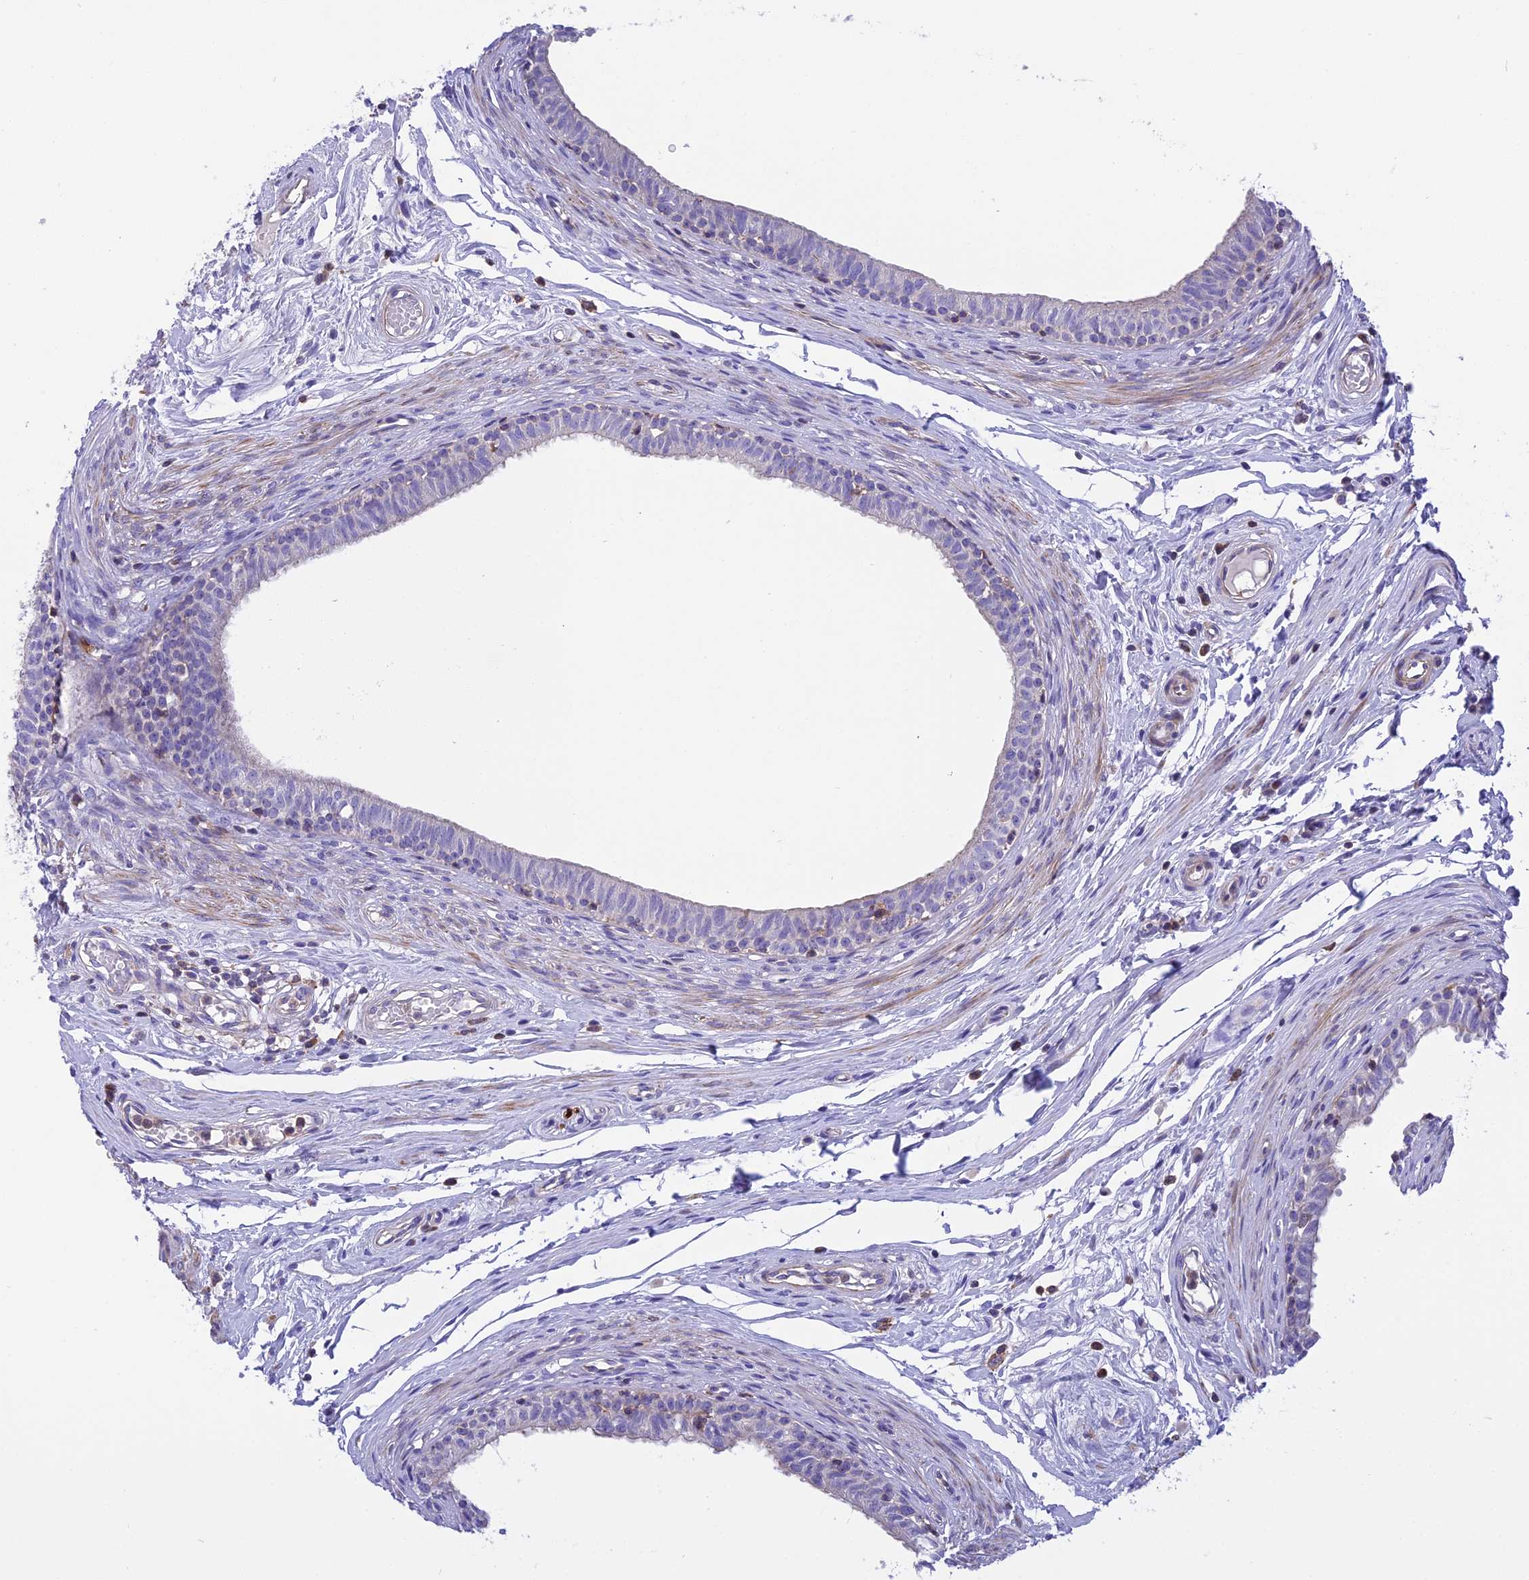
{"staining": {"intensity": "negative", "quantity": "none", "location": "none"}, "tissue": "epididymis", "cell_type": "Glandular cells", "image_type": "normal", "snomed": [{"axis": "morphology", "description": "Normal tissue, NOS"}, {"axis": "topography", "description": "Epididymis, spermatic cord, NOS"}], "caption": "IHC of unremarkable human epididymis exhibits no expression in glandular cells.", "gene": "CORO7", "patient": {"sex": "male", "age": 22}}